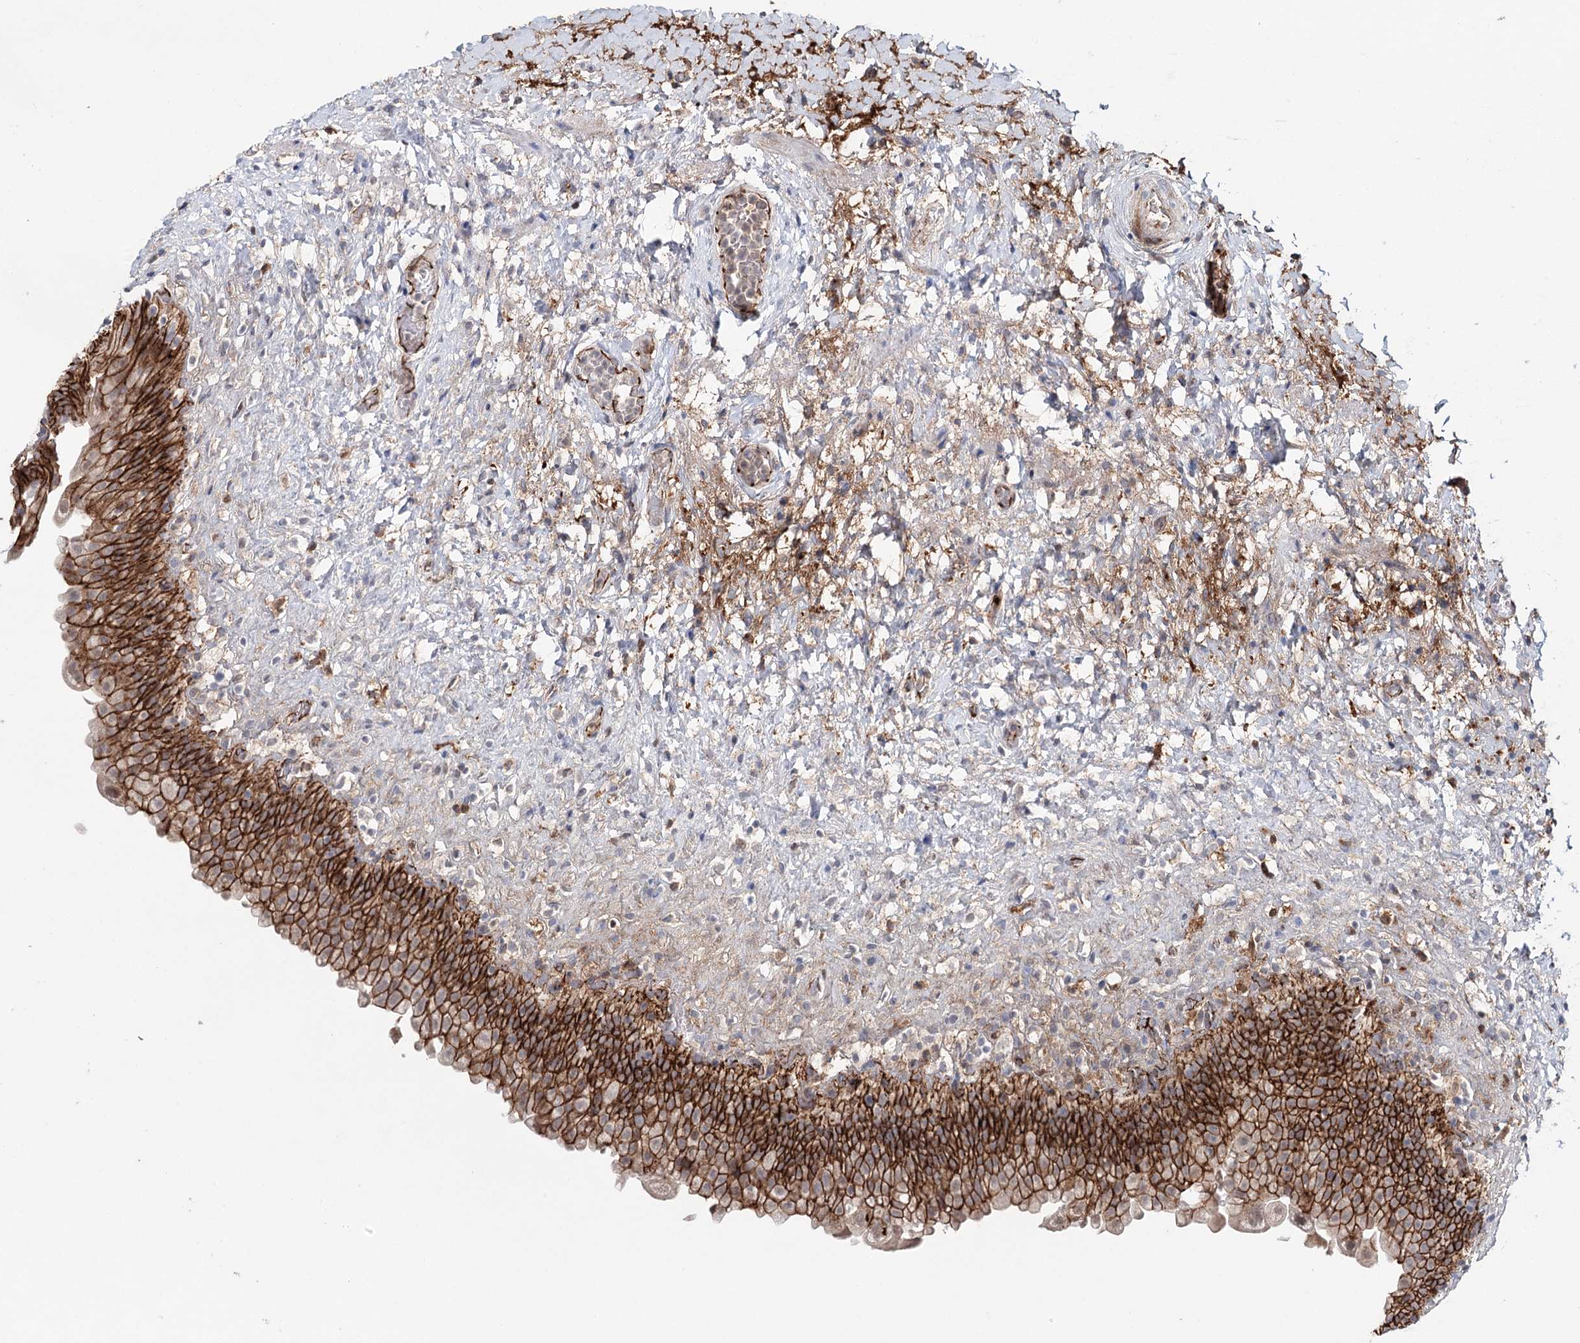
{"staining": {"intensity": "strong", "quantity": ">75%", "location": "cytoplasmic/membranous"}, "tissue": "urinary bladder", "cell_type": "Urothelial cells", "image_type": "normal", "snomed": [{"axis": "morphology", "description": "Normal tissue, NOS"}, {"axis": "topography", "description": "Urinary bladder"}], "caption": "Normal urinary bladder was stained to show a protein in brown. There is high levels of strong cytoplasmic/membranous staining in about >75% of urothelial cells. Nuclei are stained in blue.", "gene": "PKP4", "patient": {"sex": "female", "age": 27}}